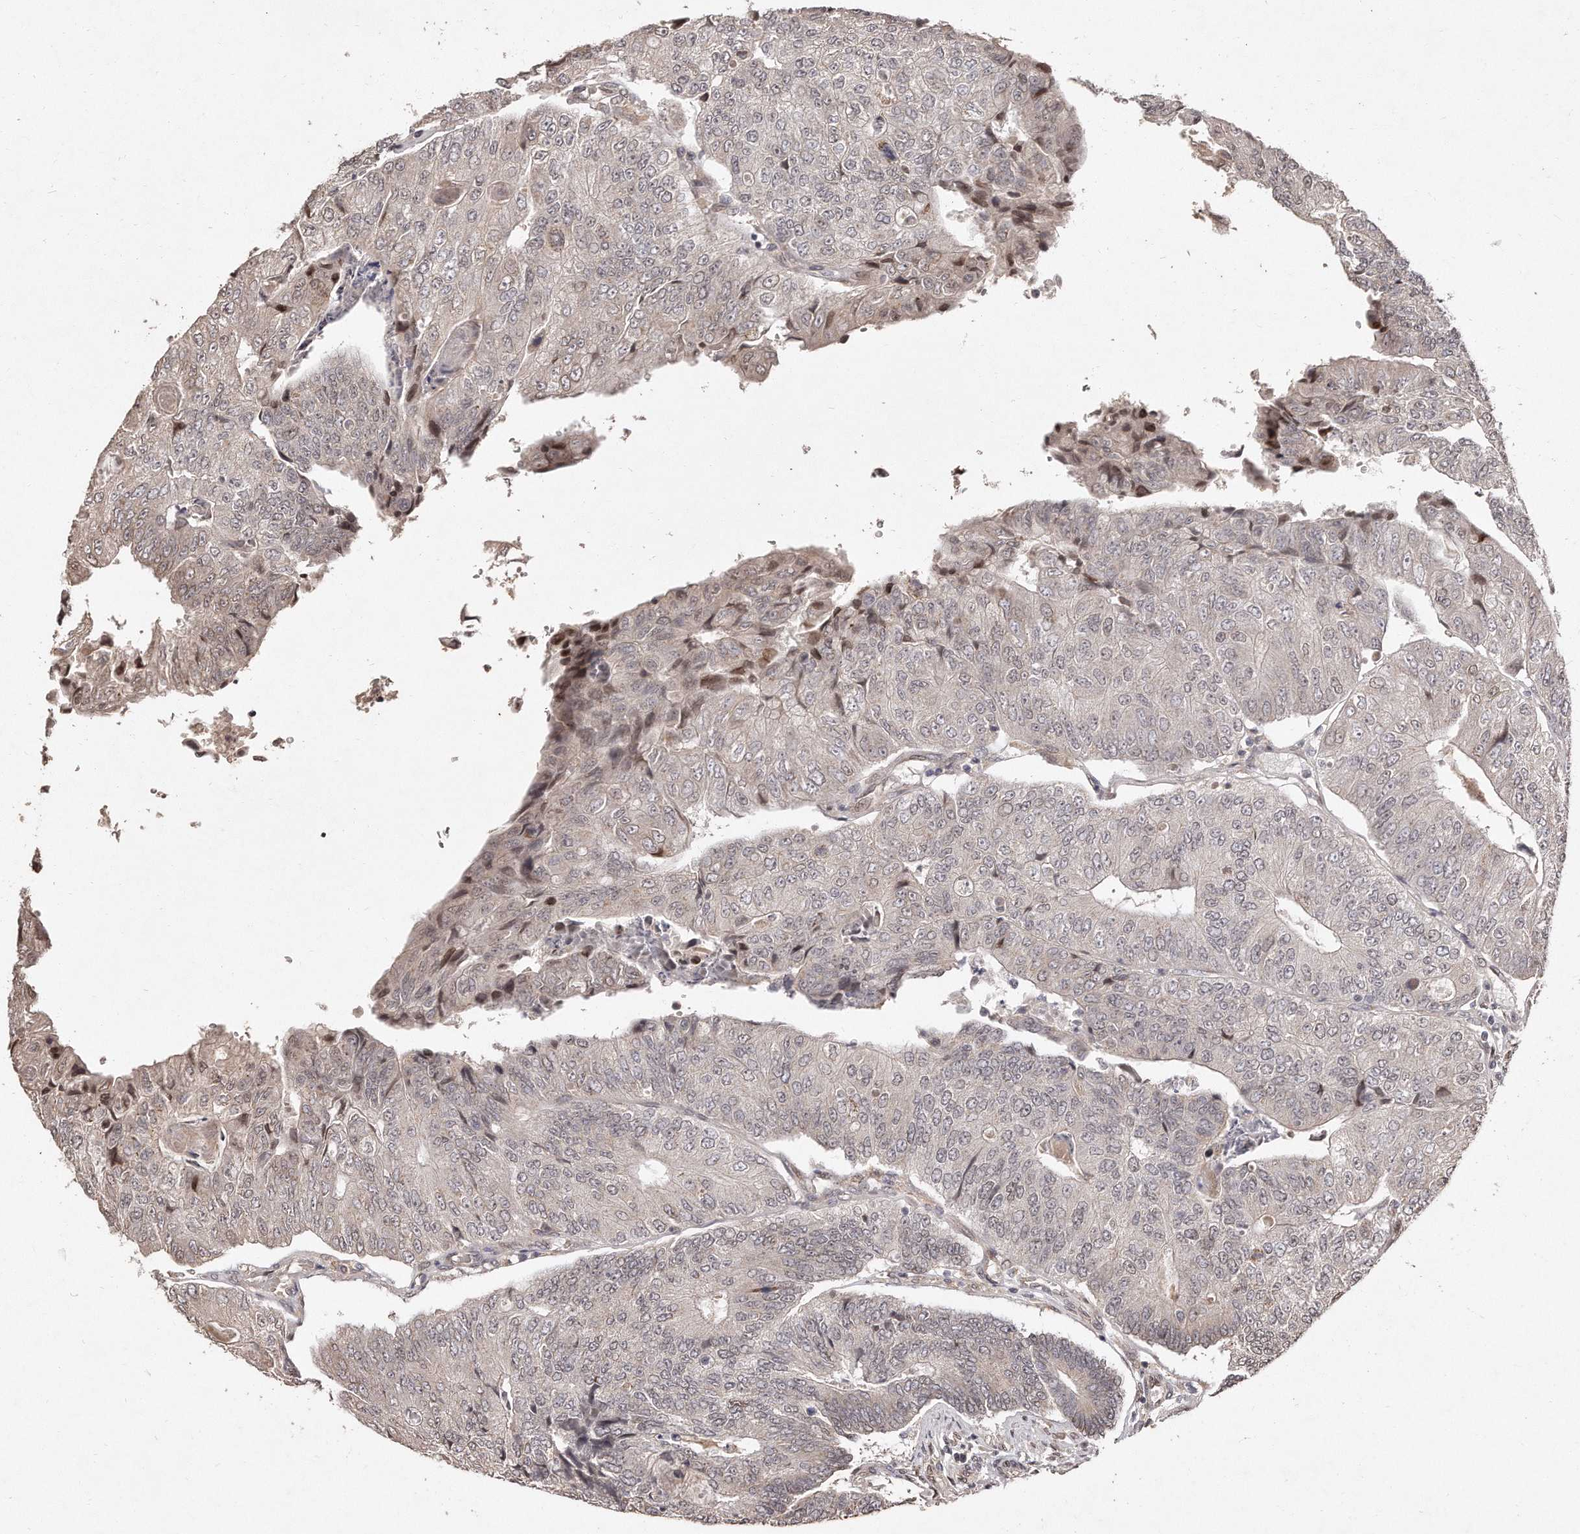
{"staining": {"intensity": "negative", "quantity": "none", "location": "none"}, "tissue": "colorectal cancer", "cell_type": "Tumor cells", "image_type": "cancer", "snomed": [{"axis": "morphology", "description": "Adenocarcinoma, NOS"}, {"axis": "topography", "description": "Colon"}], "caption": "DAB (3,3'-diaminobenzidine) immunohistochemical staining of human colorectal cancer (adenocarcinoma) shows no significant staining in tumor cells.", "gene": "HASPIN", "patient": {"sex": "female", "age": 67}}